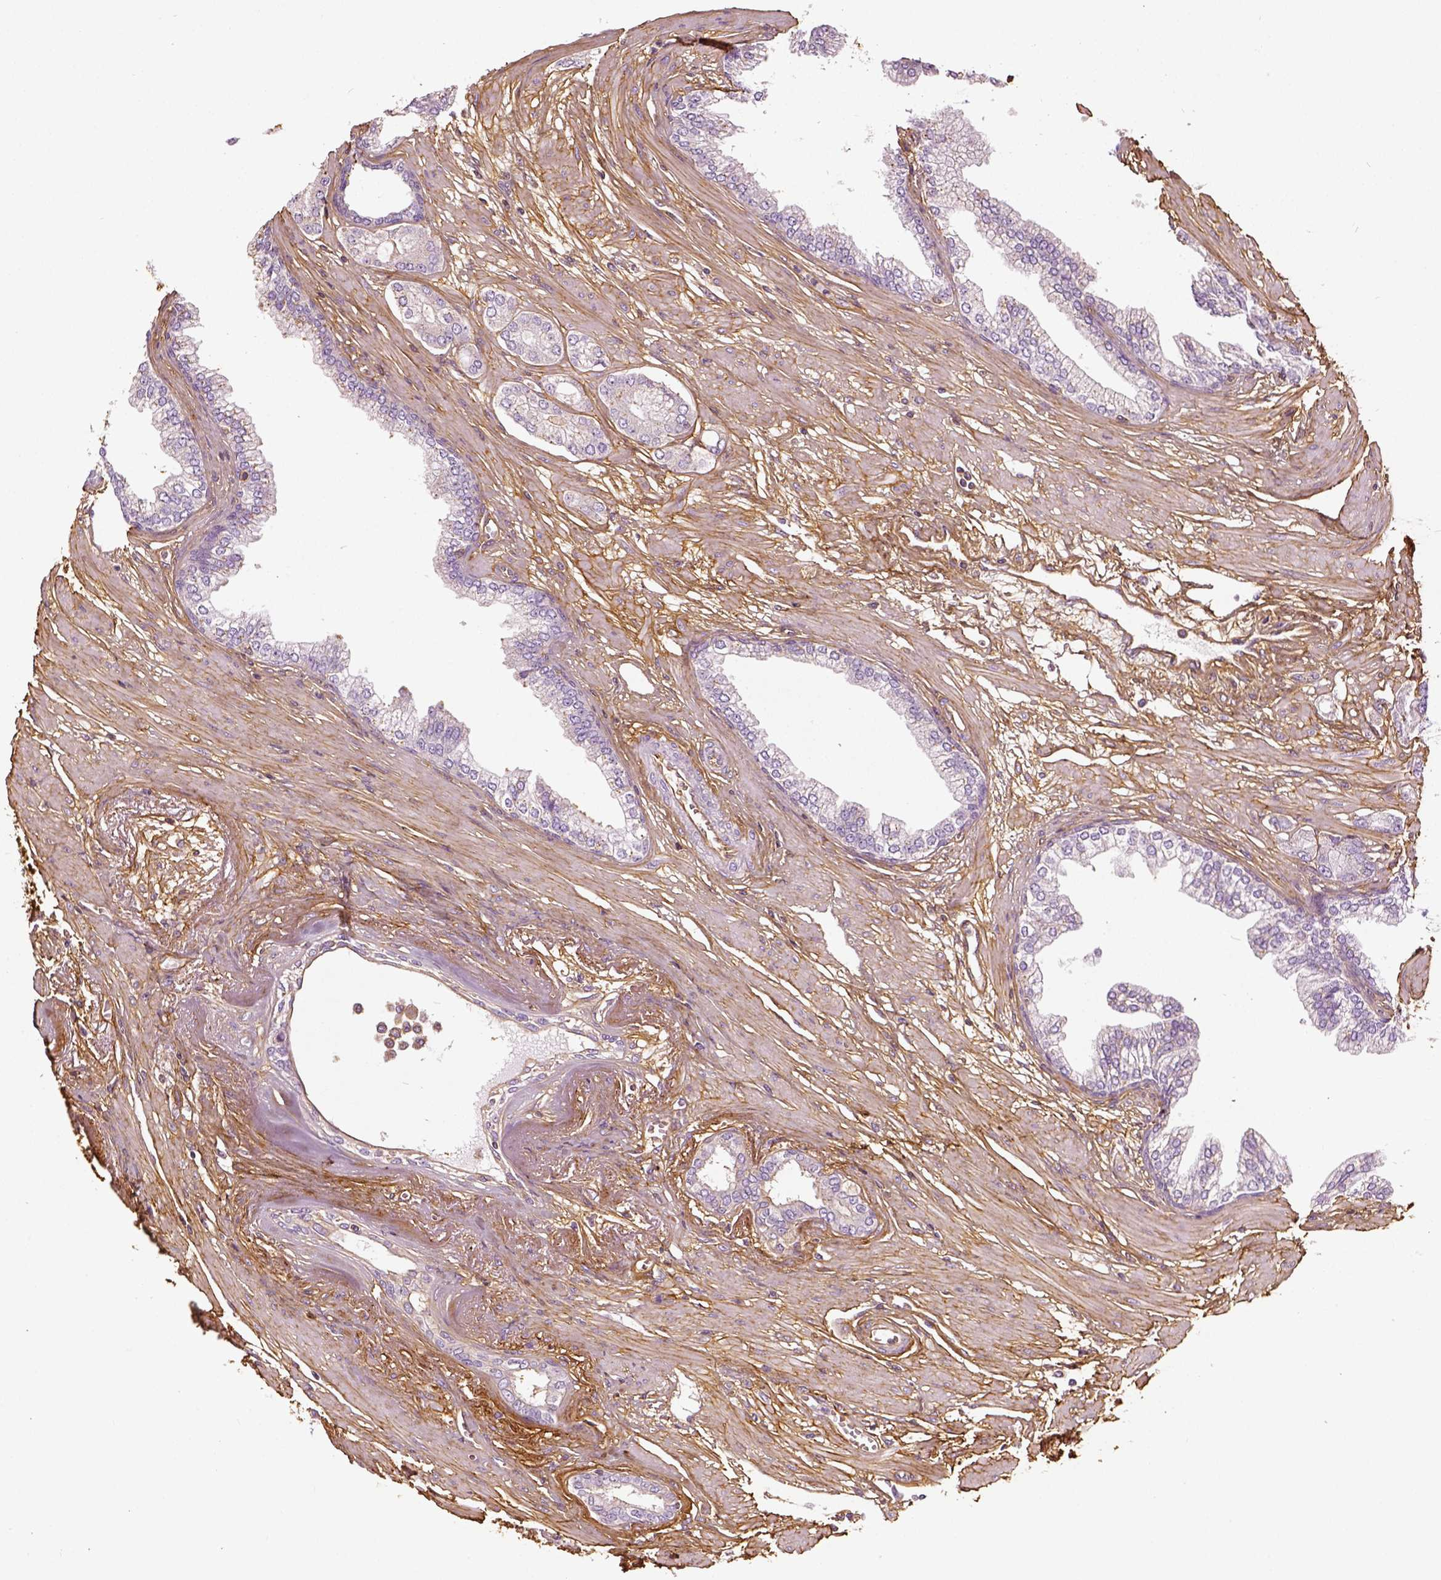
{"staining": {"intensity": "negative", "quantity": "none", "location": "none"}, "tissue": "prostate cancer", "cell_type": "Tumor cells", "image_type": "cancer", "snomed": [{"axis": "morphology", "description": "Adenocarcinoma, Low grade"}, {"axis": "topography", "description": "Prostate"}], "caption": "The photomicrograph reveals no staining of tumor cells in prostate adenocarcinoma (low-grade).", "gene": "COL6A2", "patient": {"sex": "male", "age": 60}}